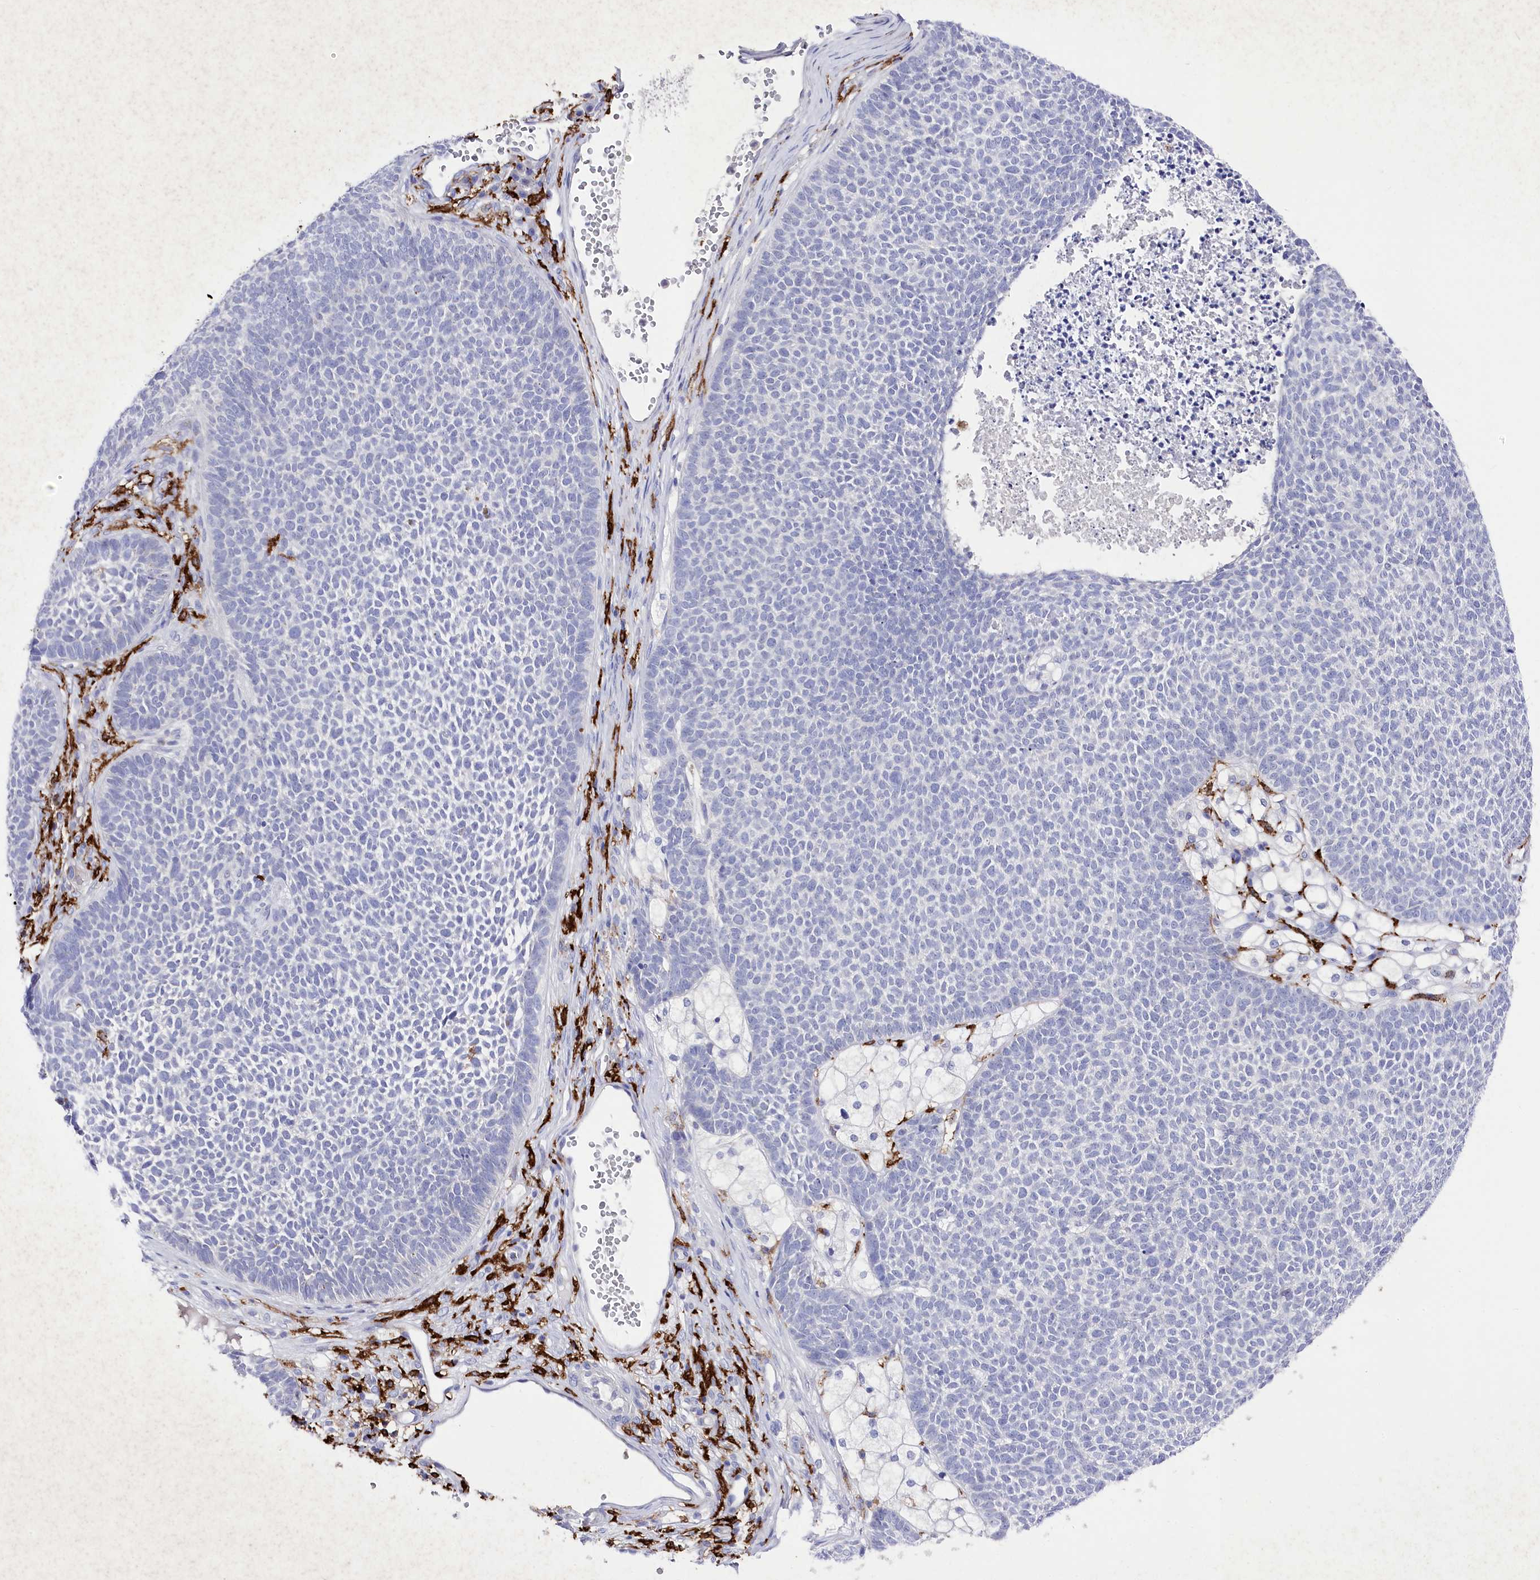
{"staining": {"intensity": "negative", "quantity": "none", "location": "none"}, "tissue": "skin cancer", "cell_type": "Tumor cells", "image_type": "cancer", "snomed": [{"axis": "morphology", "description": "Basal cell carcinoma"}, {"axis": "topography", "description": "Skin"}], "caption": "Immunohistochemistry photomicrograph of neoplastic tissue: skin basal cell carcinoma stained with DAB reveals no significant protein expression in tumor cells.", "gene": "CLEC4M", "patient": {"sex": "female", "age": 84}}